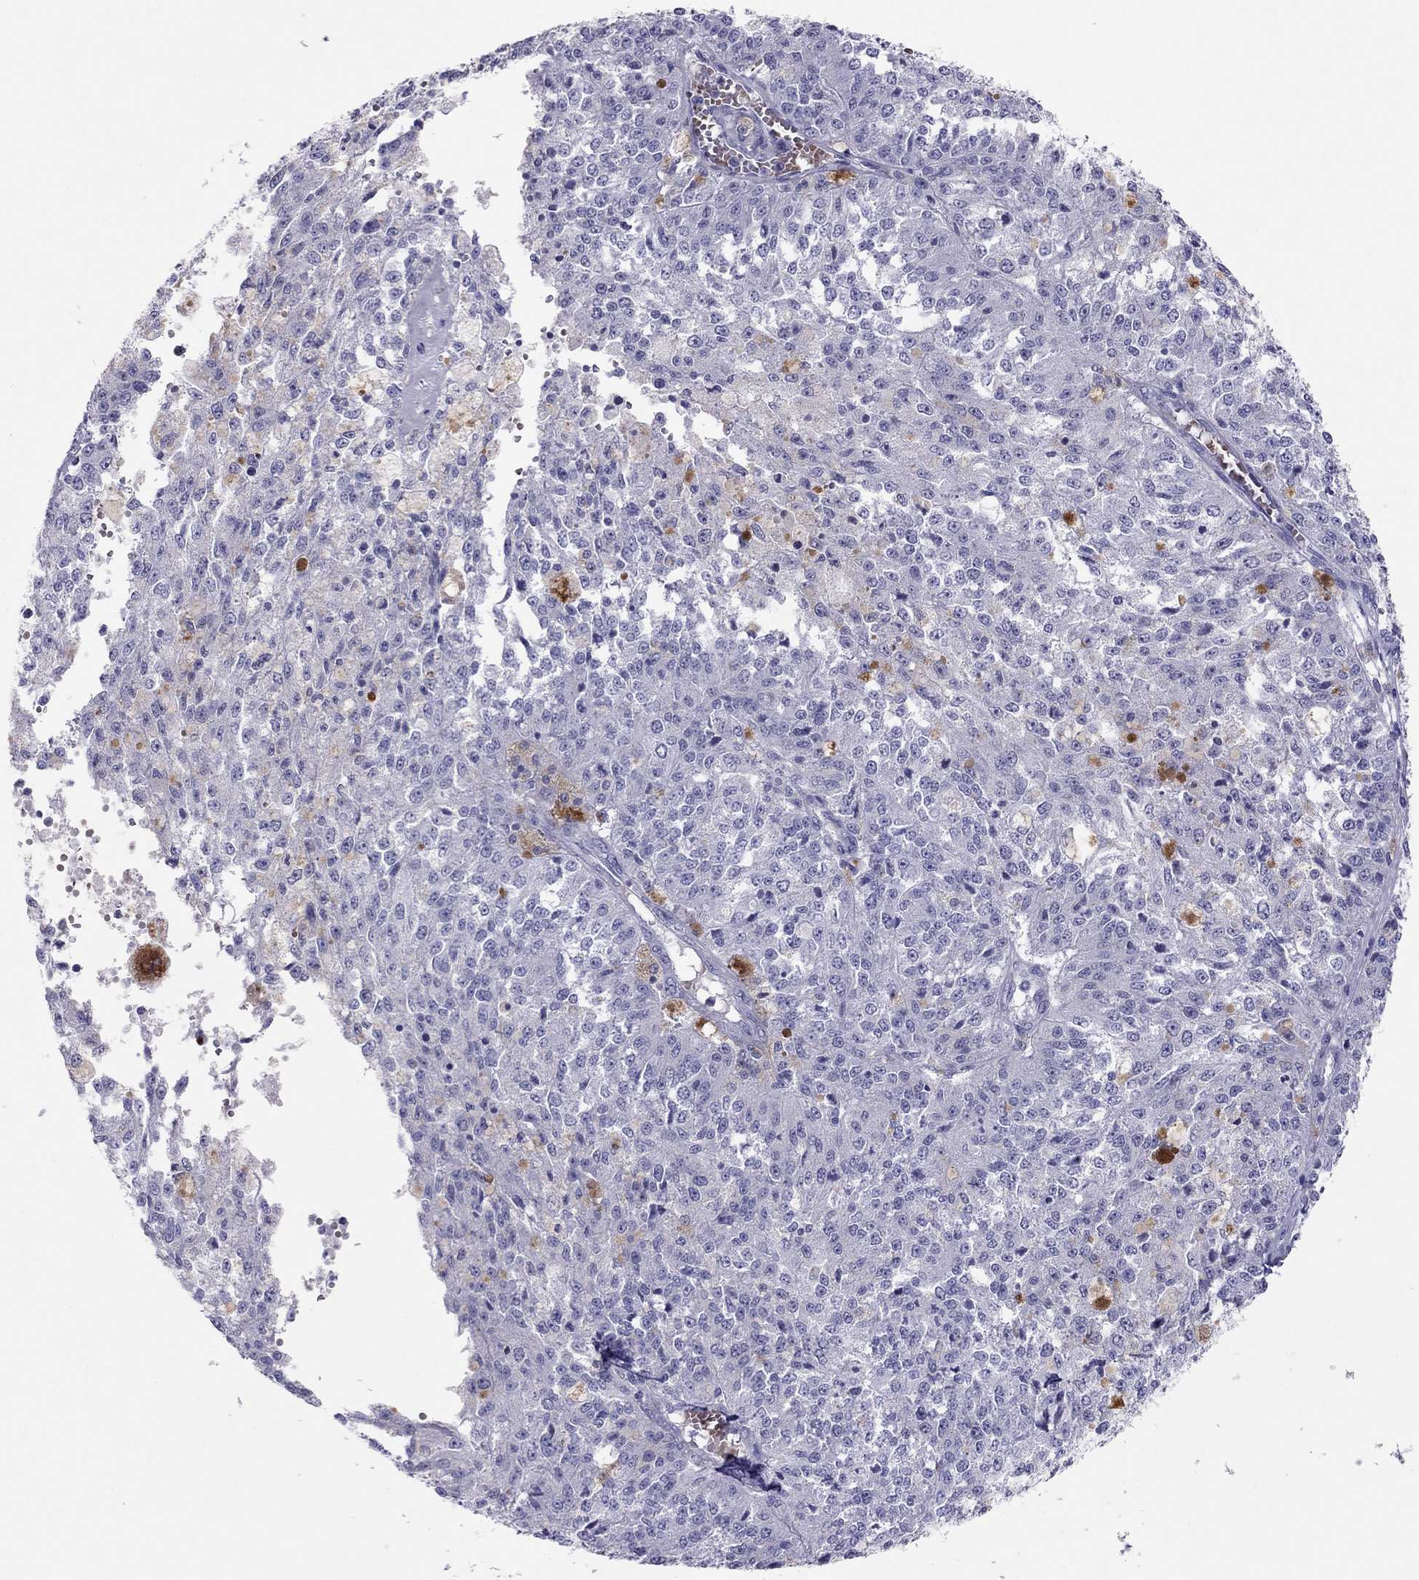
{"staining": {"intensity": "negative", "quantity": "none", "location": "none"}, "tissue": "melanoma", "cell_type": "Tumor cells", "image_type": "cancer", "snomed": [{"axis": "morphology", "description": "Malignant melanoma, Metastatic site"}, {"axis": "topography", "description": "Lymph node"}], "caption": "DAB immunohistochemical staining of human malignant melanoma (metastatic site) exhibits no significant staining in tumor cells.", "gene": "TSHB", "patient": {"sex": "female", "age": 64}}